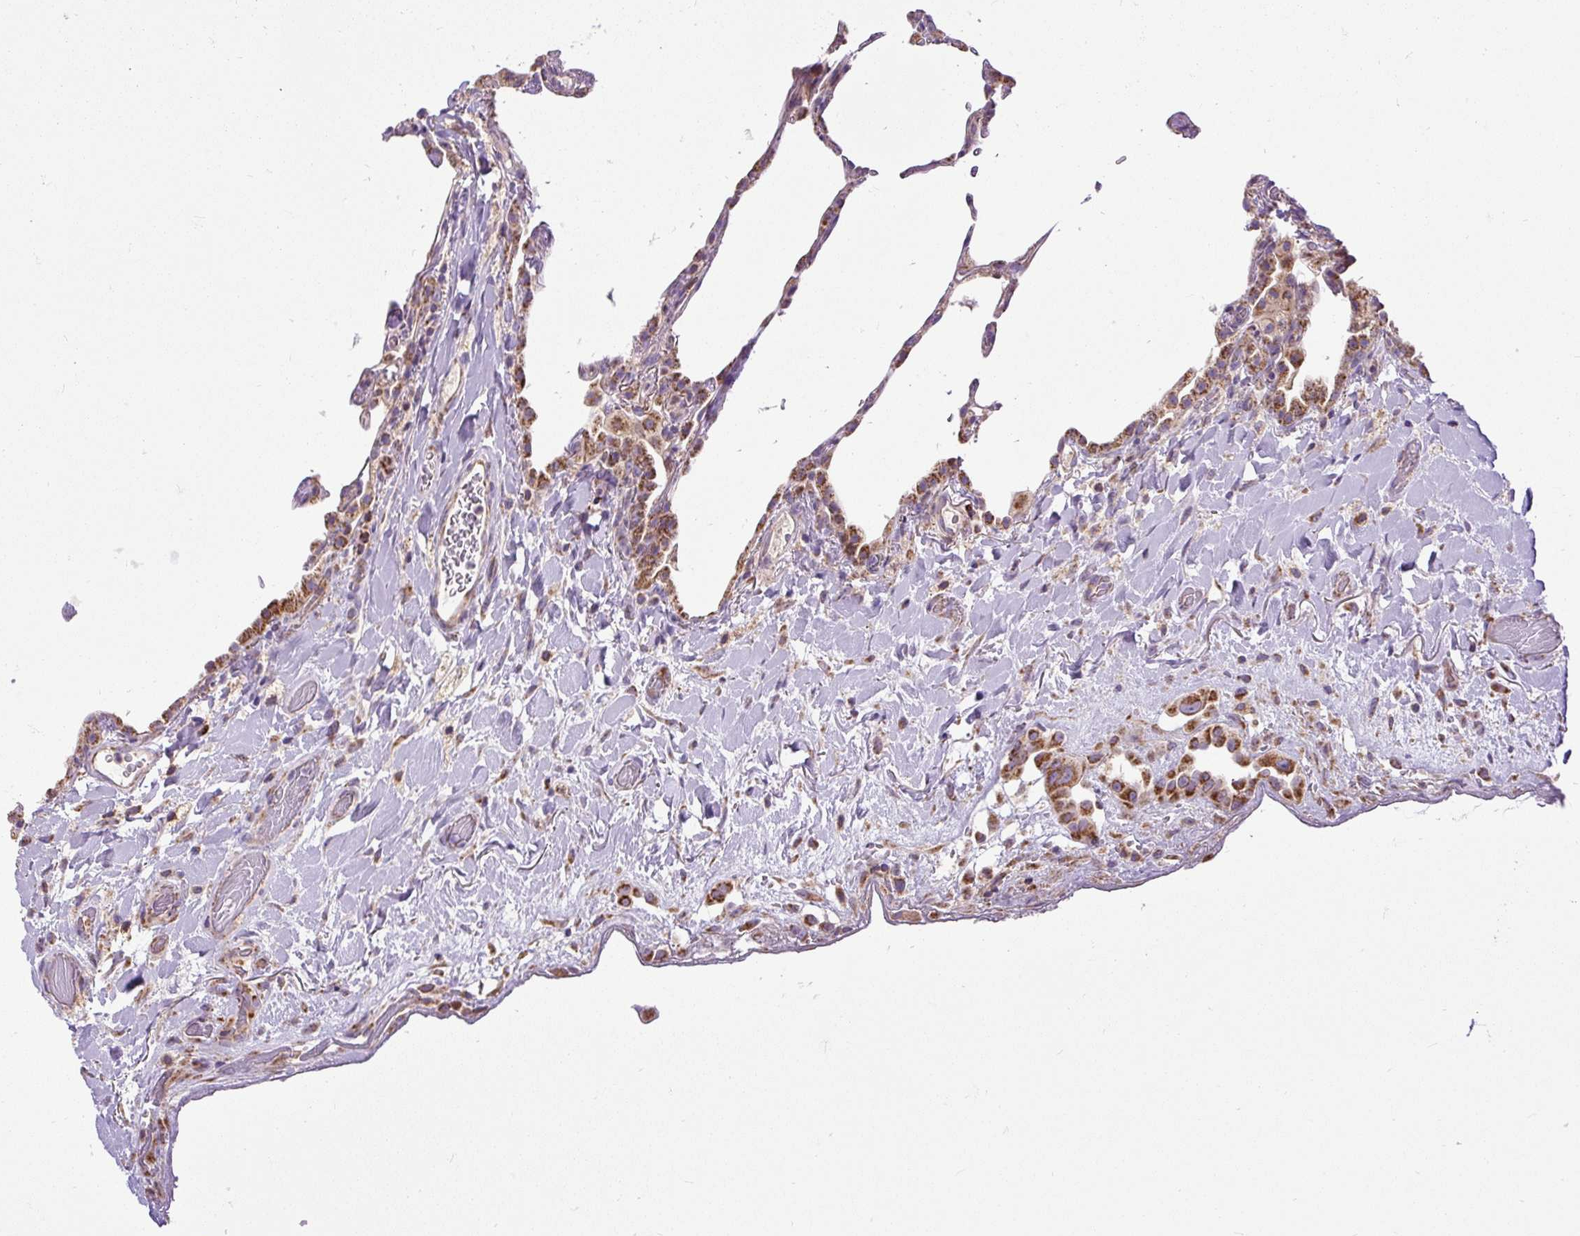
{"staining": {"intensity": "moderate", "quantity": "<25%", "location": "cytoplasmic/membranous"}, "tissue": "lung", "cell_type": "Alveolar cells", "image_type": "normal", "snomed": [{"axis": "morphology", "description": "Normal tissue, NOS"}, {"axis": "topography", "description": "Lung"}], "caption": "Human lung stained for a protein (brown) demonstrates moderate cytoplasmic/membranous positive staining in about <25% of alveolar cells.", "gene": "TM2D3", "patient": {"sex": "female", "age": 57}}